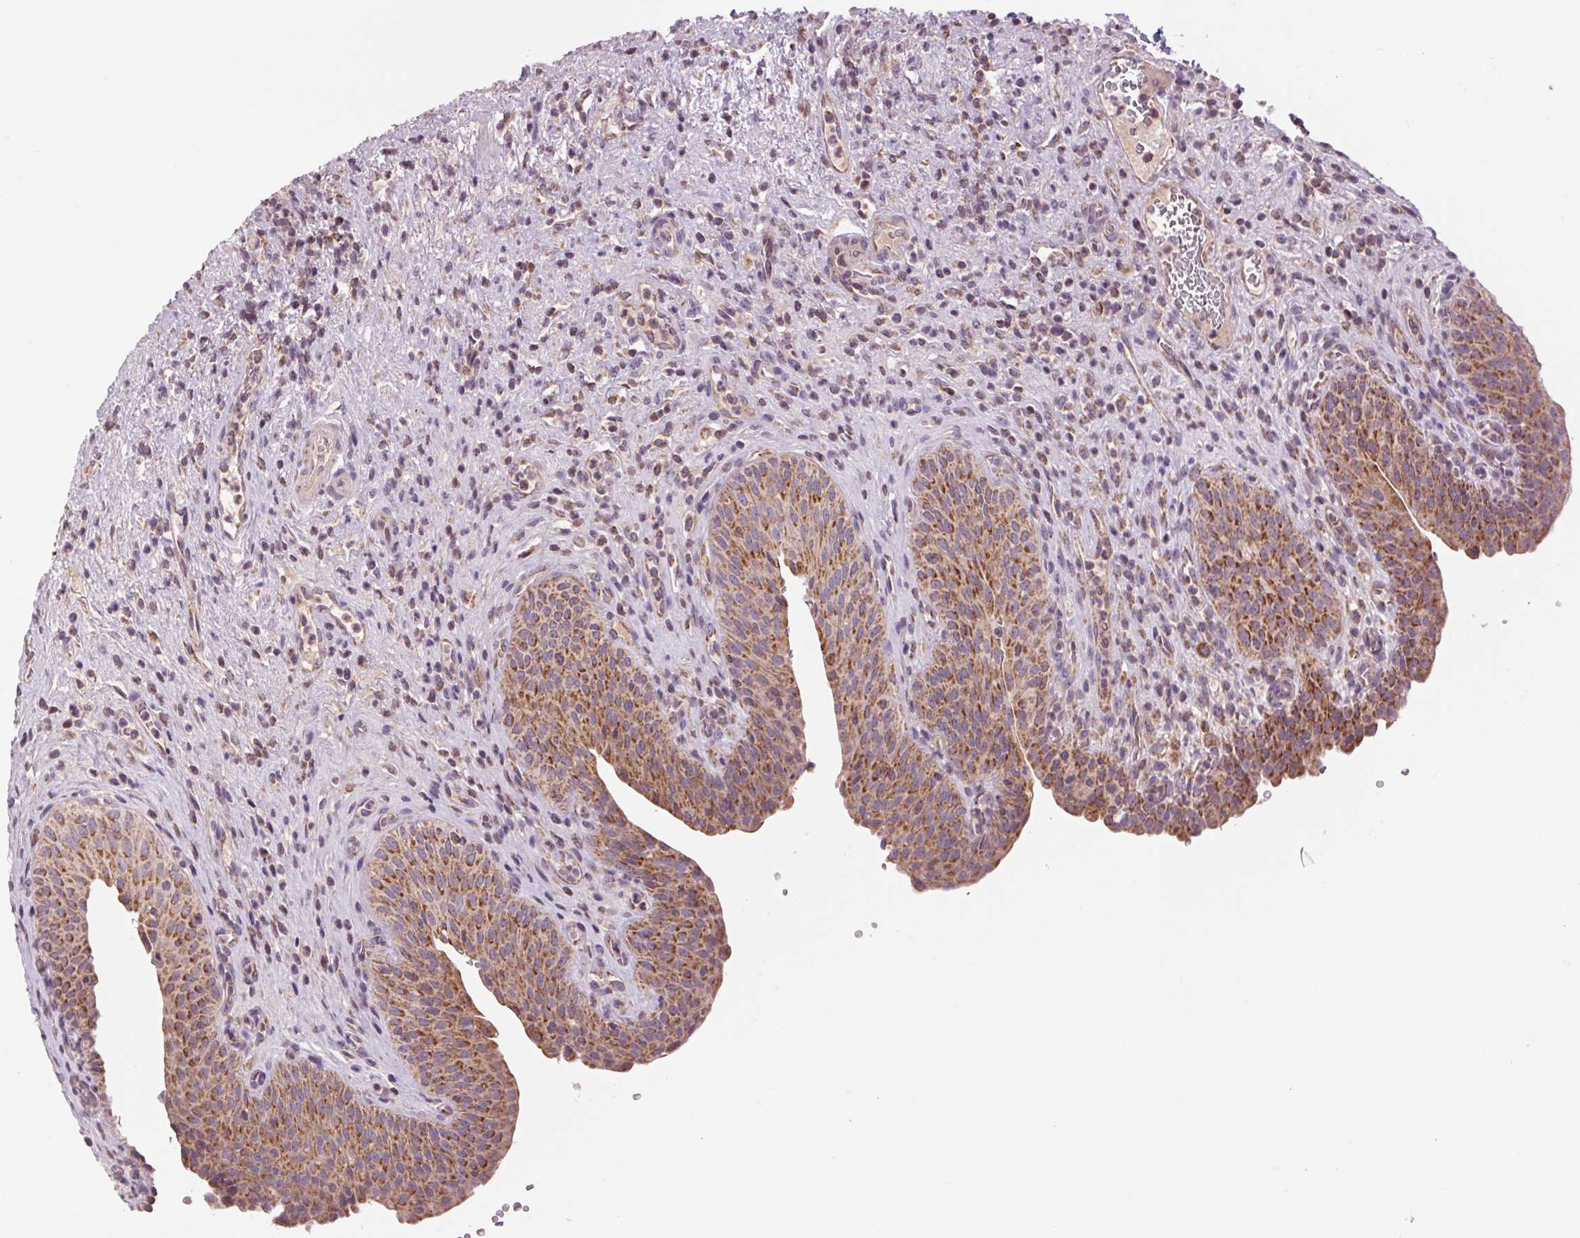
{"staining": {"intensity": "strong", "quantity": ">75%", "location": "cytoplasmic/membranous"}, "tissue": "urinary bladder", "cell_type": "Urothelial cells", "image_type": "normal", "snomed": [{"axis": "morphology", "description": "Normal tissue, NOS"}, {"axis": "topography", "description": "Urinary bladder"}, {"axis": "topography", "description": "Peripheral nerve tissue"}], "caption": "Benign urinary bladder shows strong cytoplasmic/membranous staining in about >75% of urothelial cells, visualized by immunohistochemistry. The protein of interest is shown in brown color, while the nuclei are stained blue.", "gene": "COX6A1", "patient": {"sex": "male", "age": 66}}